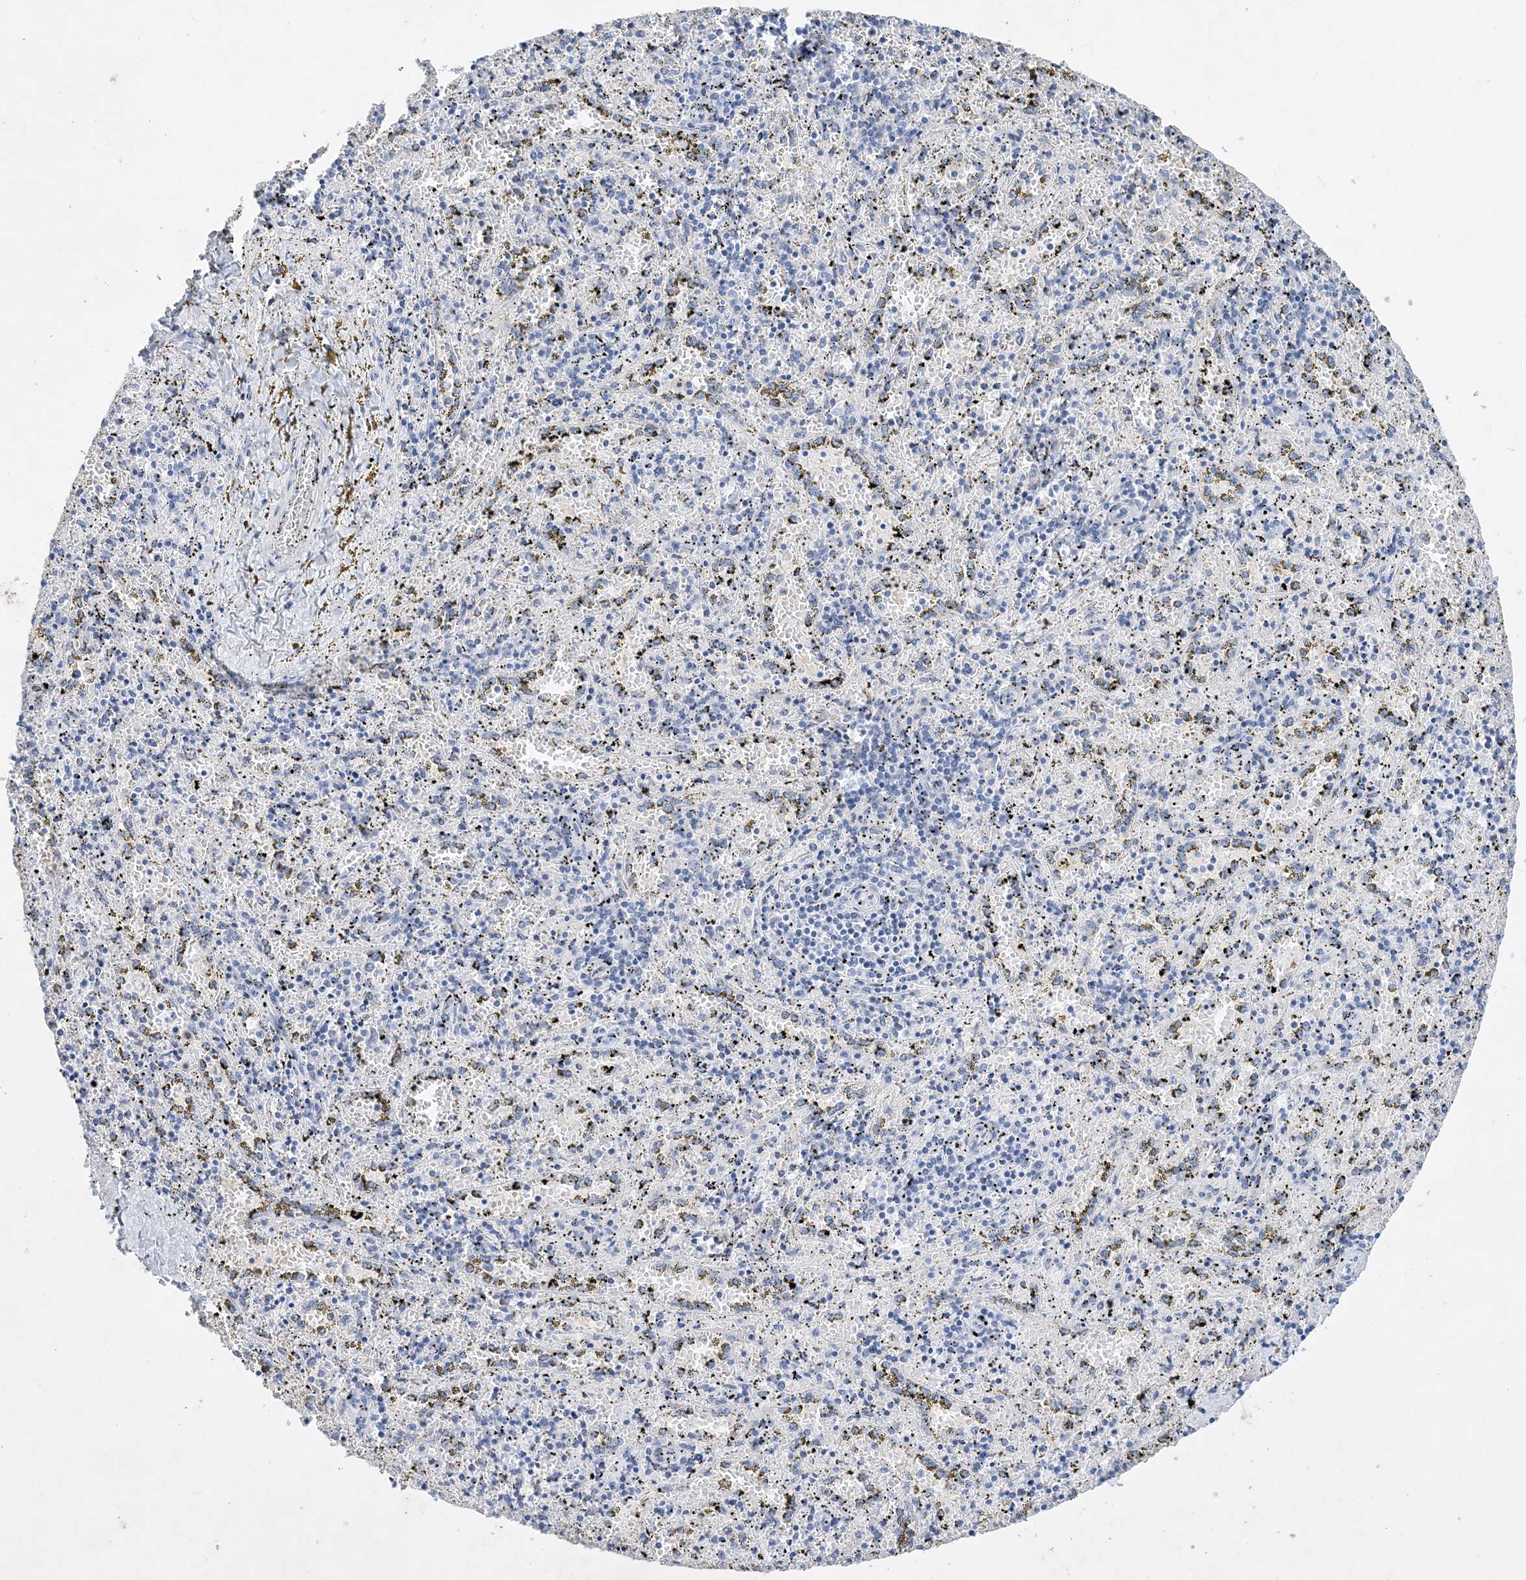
{"staining": {"intensity": "negative", "quantity": "none", "location": "none"}, "tissue": "spleen", "cell_type": "Cells in red pulp", "image_type": "normal", "snomed": [{"axis": "morphology", "description": "Normal tissue, NOS"}, {"axis": "topography", "description": "Spleen"}], "caption": "Unremarkable spleen was stained to show a protein in brown. There is no significant positivity in cells in red pulp. The staining is performed using DAB brown chromogen with nuclei counter-stained in using hematoxylin.", "gene": "COPS8", "patient": {"sex": "male", "age": 11}}